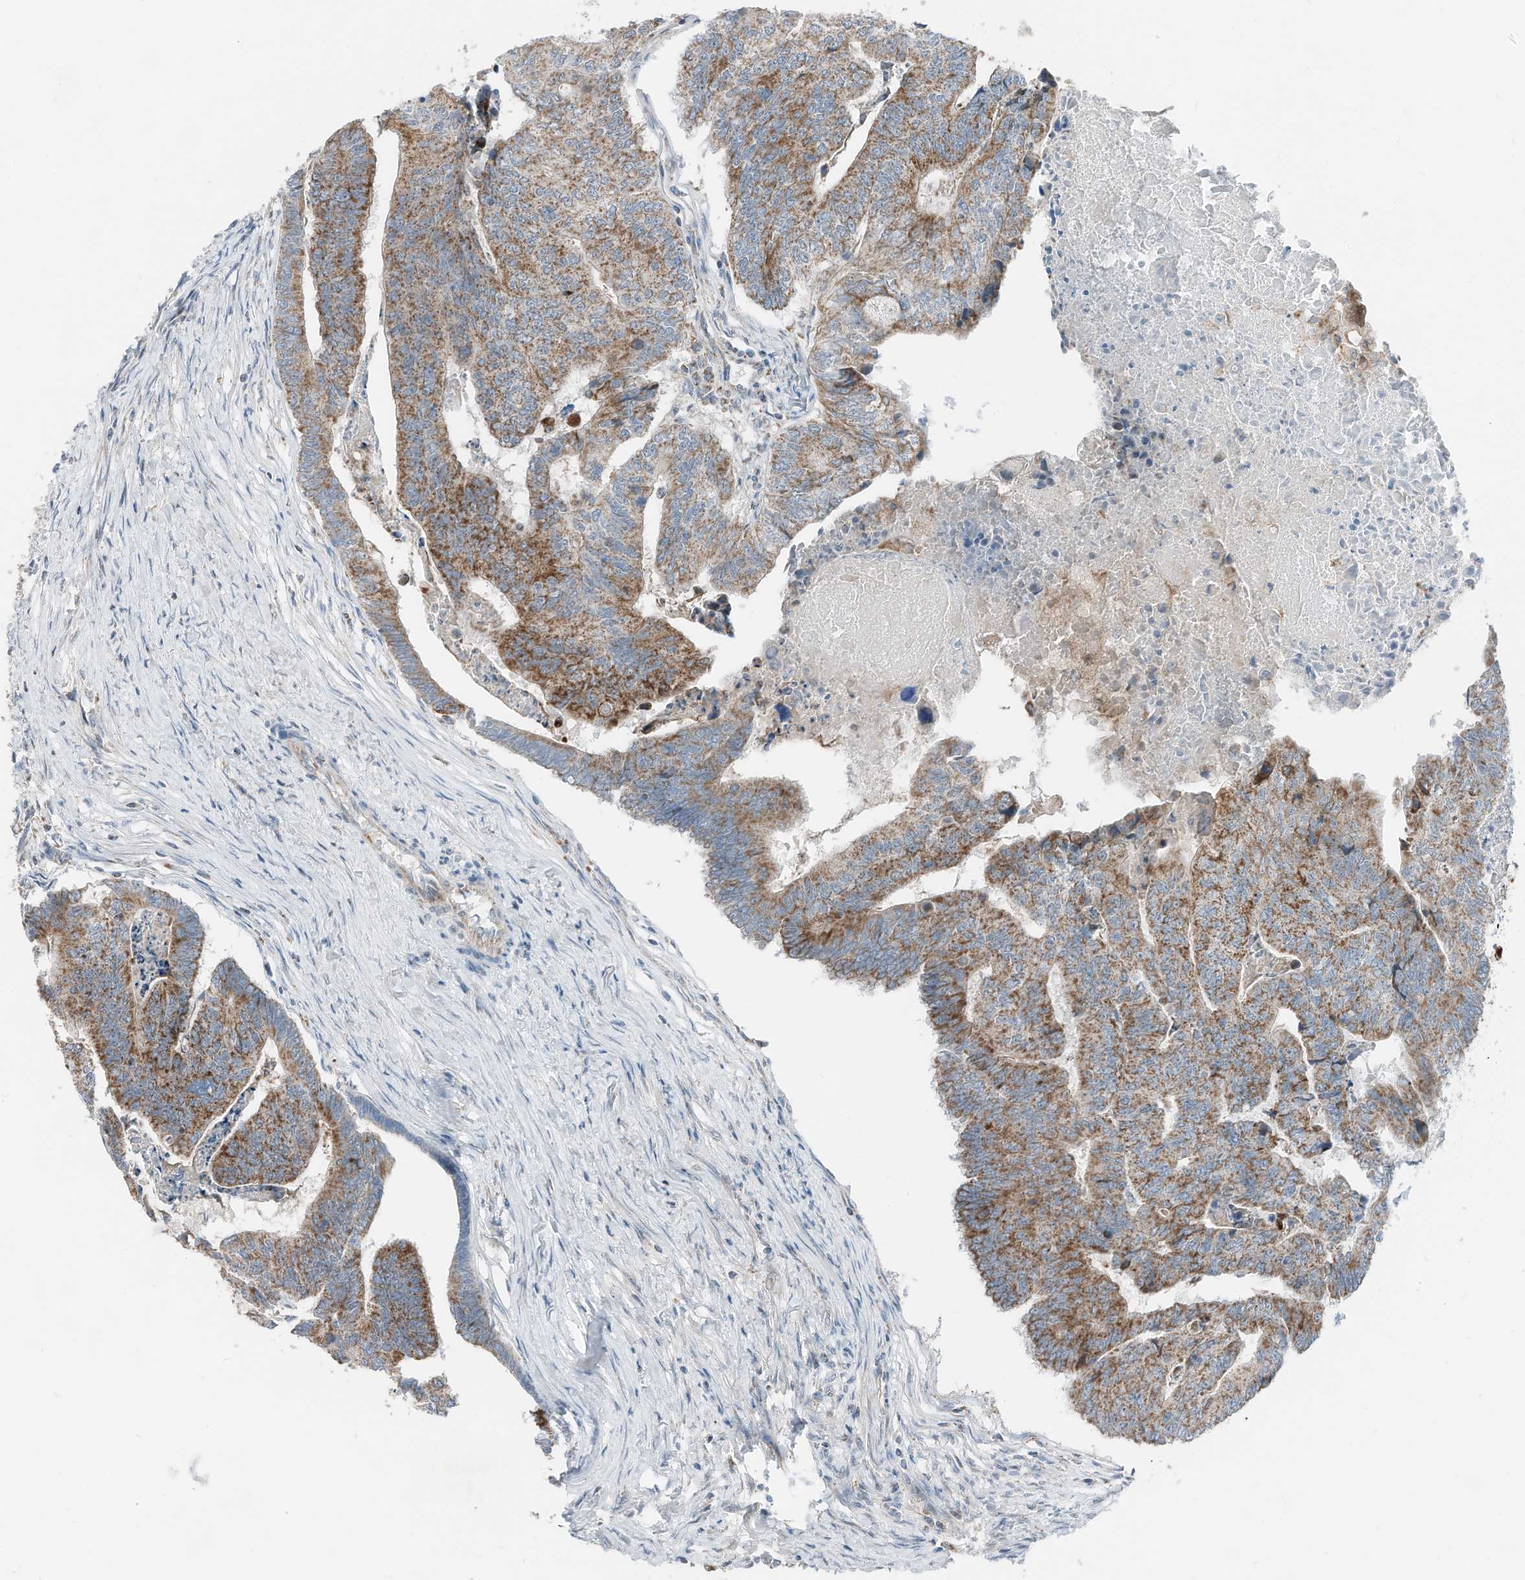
{"staining": {"intensity": "moderate", "quantity": ">75%", "location": "cytoplasmic/membranous"}, "tissue": "colorectal cancer", "cell_type": "Tumor cells", "image_type": "cancer", "snomed": [{"axis": "morphology", "description": "Adenocarcinoma, NOS"}, {"axis": "topography", "description": "Colon"}], "caption": "Adenocarcinoma (colorectal) stained for a protein demonstrates moderate cytoplasmic/membranous positivity in tumor cells. (DAB (3,3'-diaminobenzidine) = brown stain, brightfield microscopy at high magnification).", "gene": "RMND1", "patient": {"sex": "female", "age": 67}}